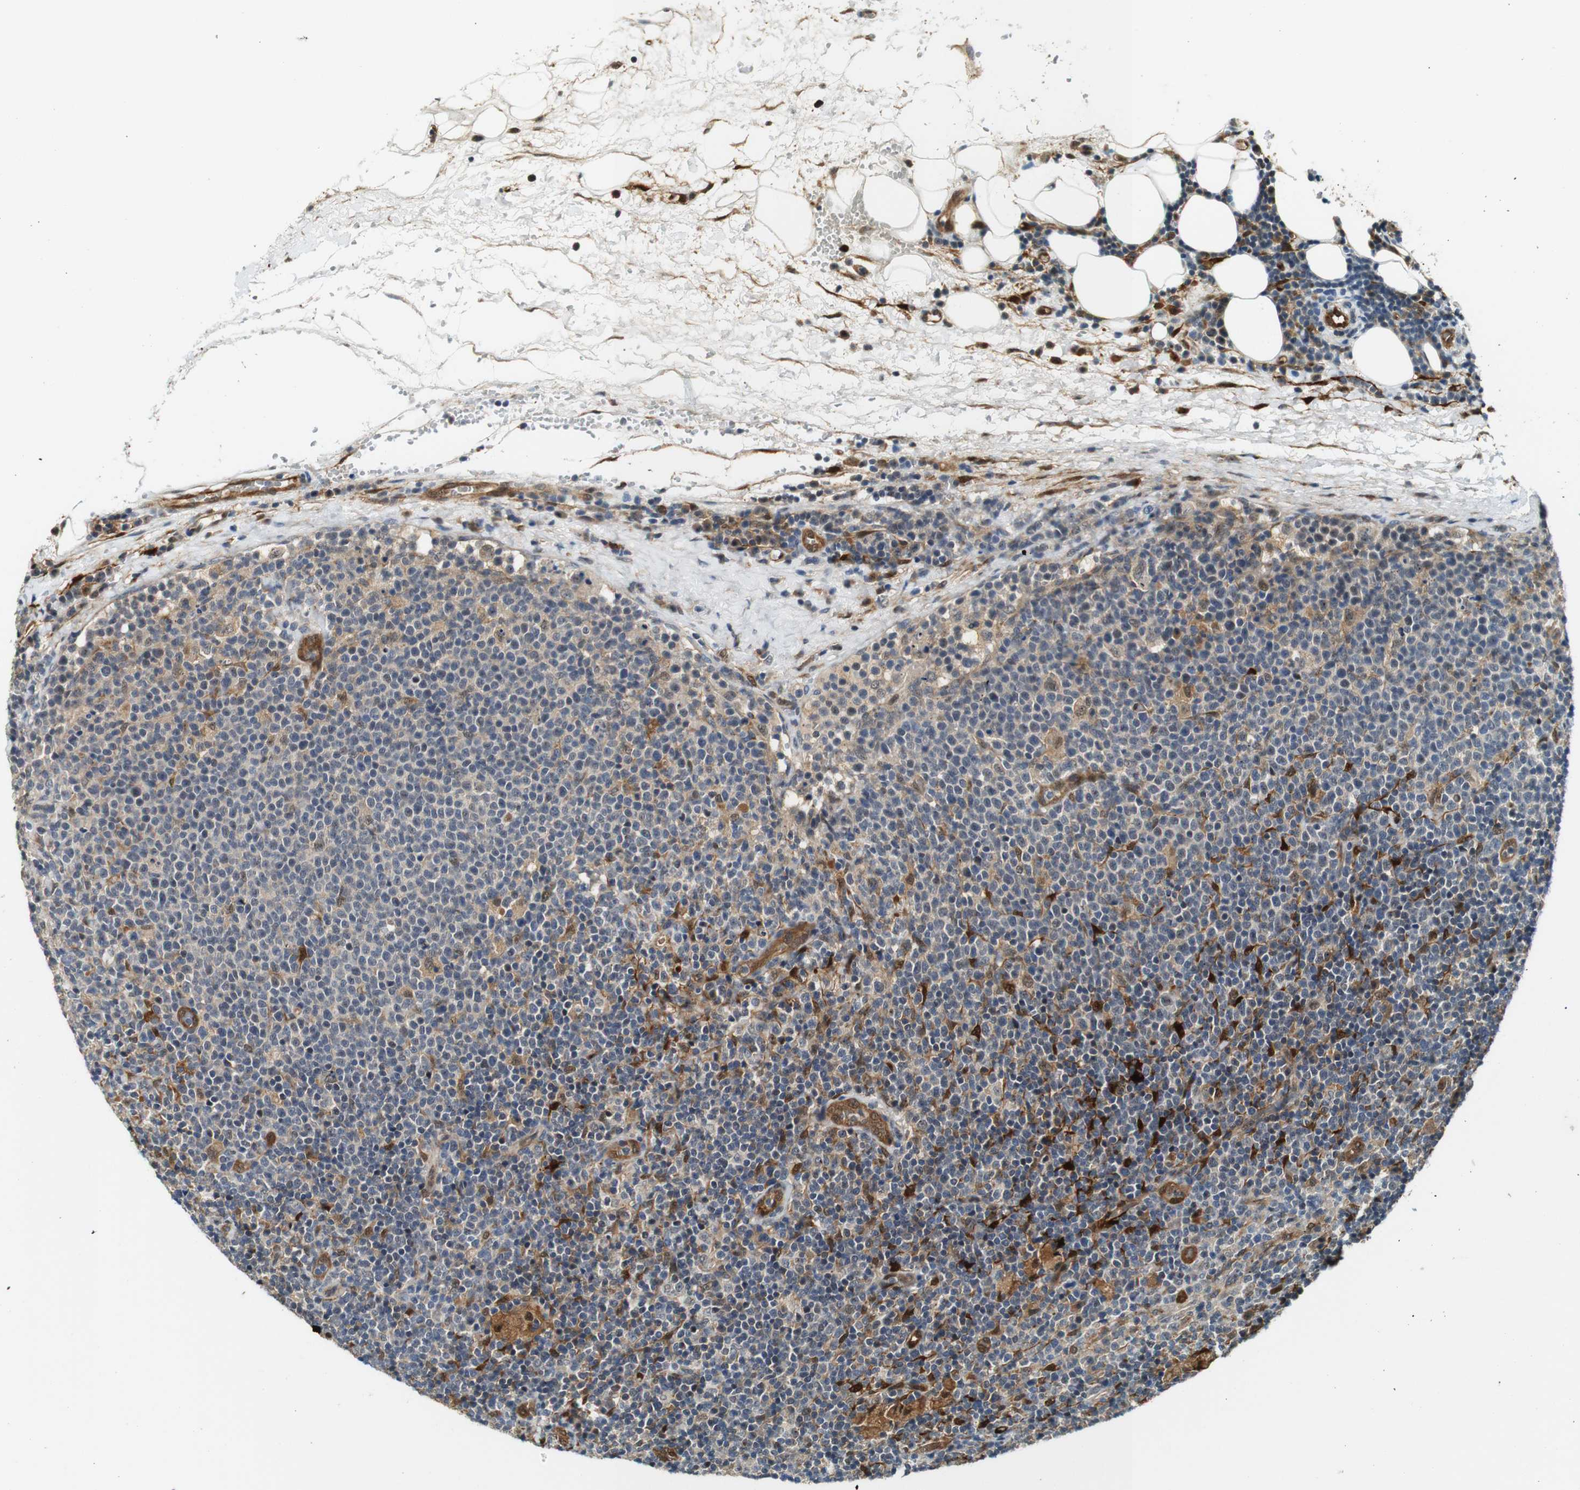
{"staining": {"intensity": "weak", "quantity": "25%-75%", "location": "cytoplasmic/membranous,nuclear"}, "tissue": "lymphoma", "cell_type": "Tumor cells", "image_type": "cancer", "snomed": [{"axis": "morphology", "description": "Malignant lymphoma, non-Hodgkin's type, High grade"}, {"axis": "topography", "description": "Lymph node"}], "caption": "There is low levels of weak cytoplasmic/membranous and nuclear positivity in tumor cells of high-grade malignant lymphoma, non-Hodgkin's type, as demonstrated by immunohistochemical staining (brown color).", "gene": "LXN", "patient": {"sex": "male", "age": 61}}